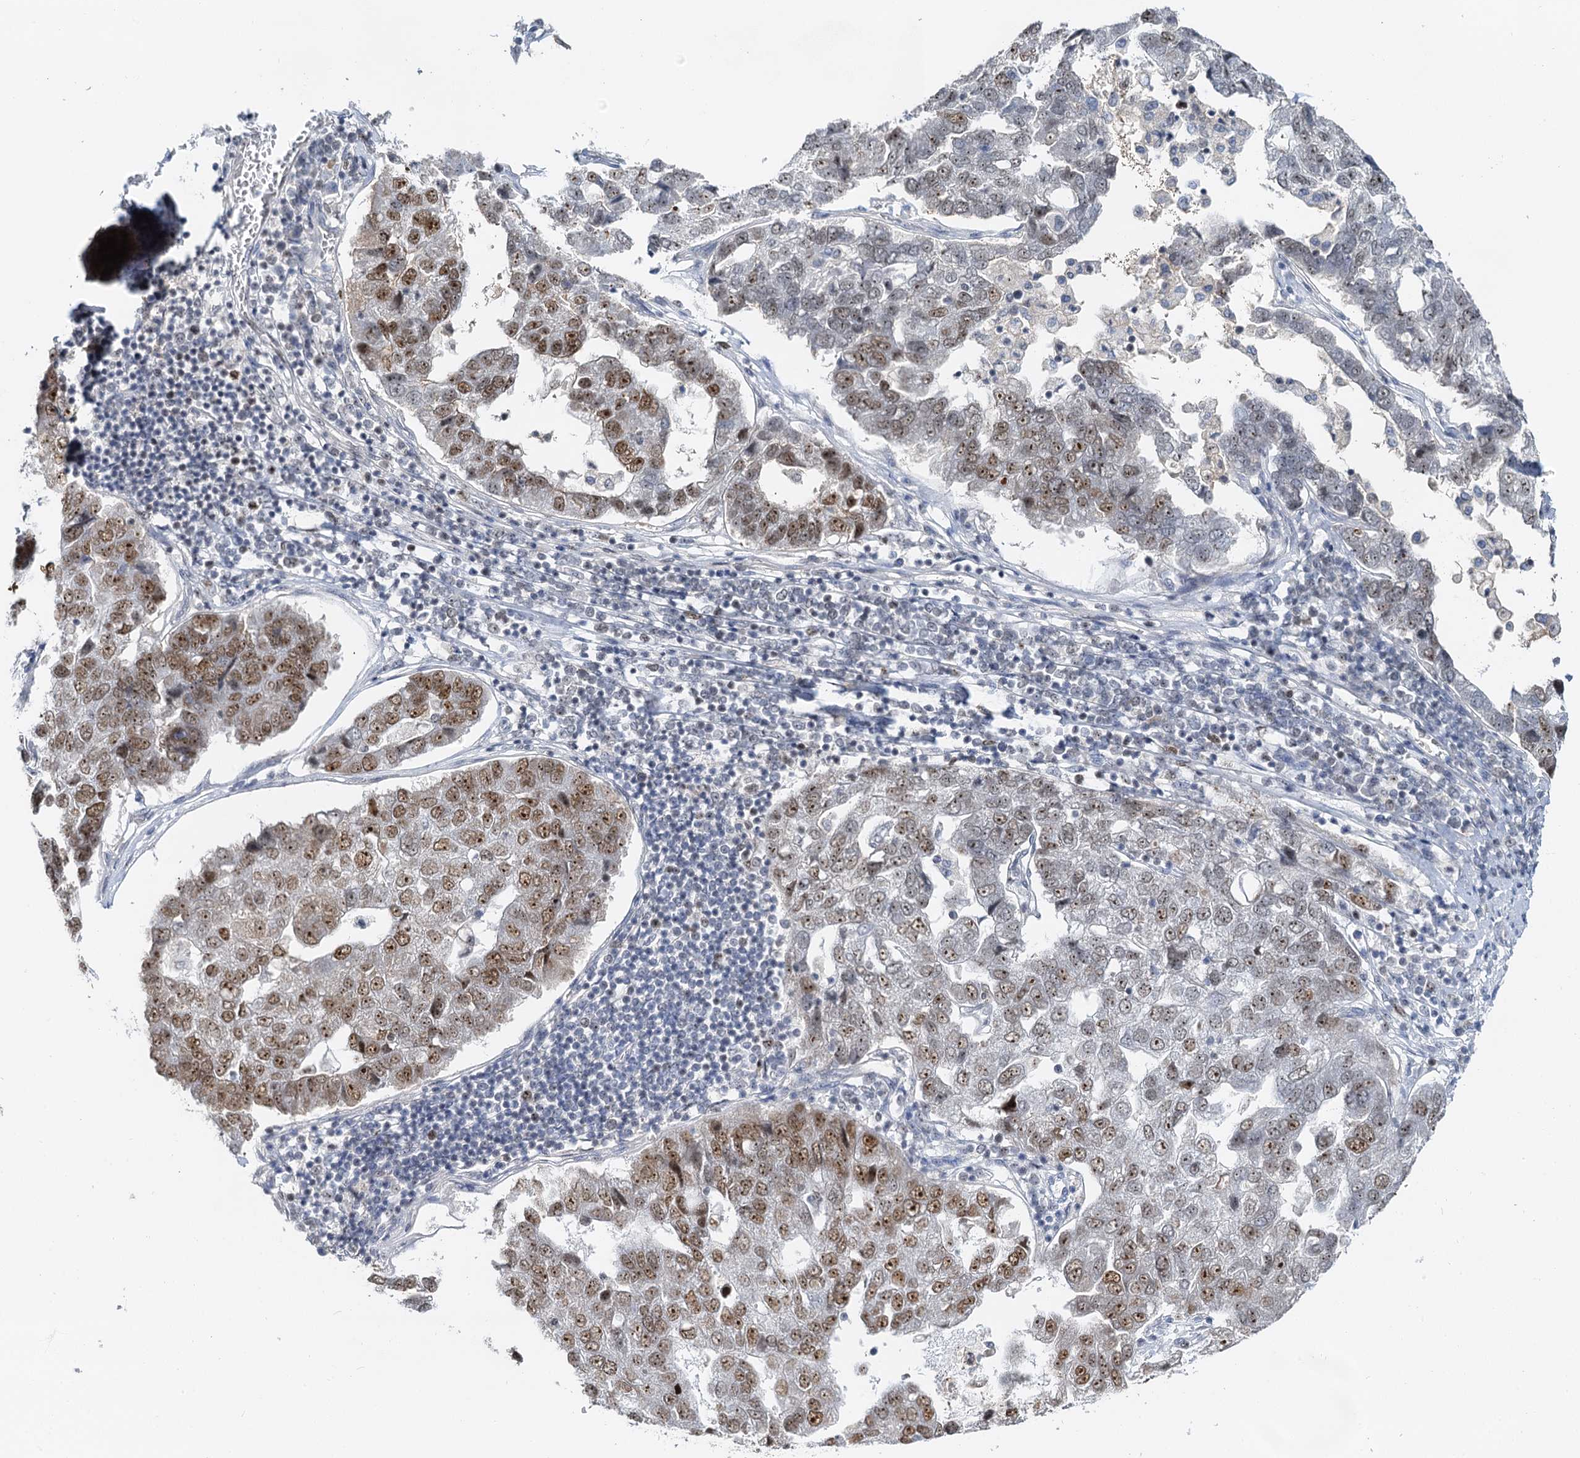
{"staining": {"intensity": "moderate", "quantity": "25%-75%", "location": "nuclear"}, "tissue": "pancreatic cancer", "cell_type": "Tumor cells", "image_type": "cancer", "snomed": [{"axis": "morphology", "description": "Adenocarcinoma, NOS"}, {"axis": "topography", "description": "Pancreas"}], "caption": "IHC (DAB) staining of adenocarcinoma (pancreatic) shows moderate nuclear protein staining in approximately 25%-75% of tumor cells.", "gene": "NOP2", "patient": {"sex": "female", "age": 61}}